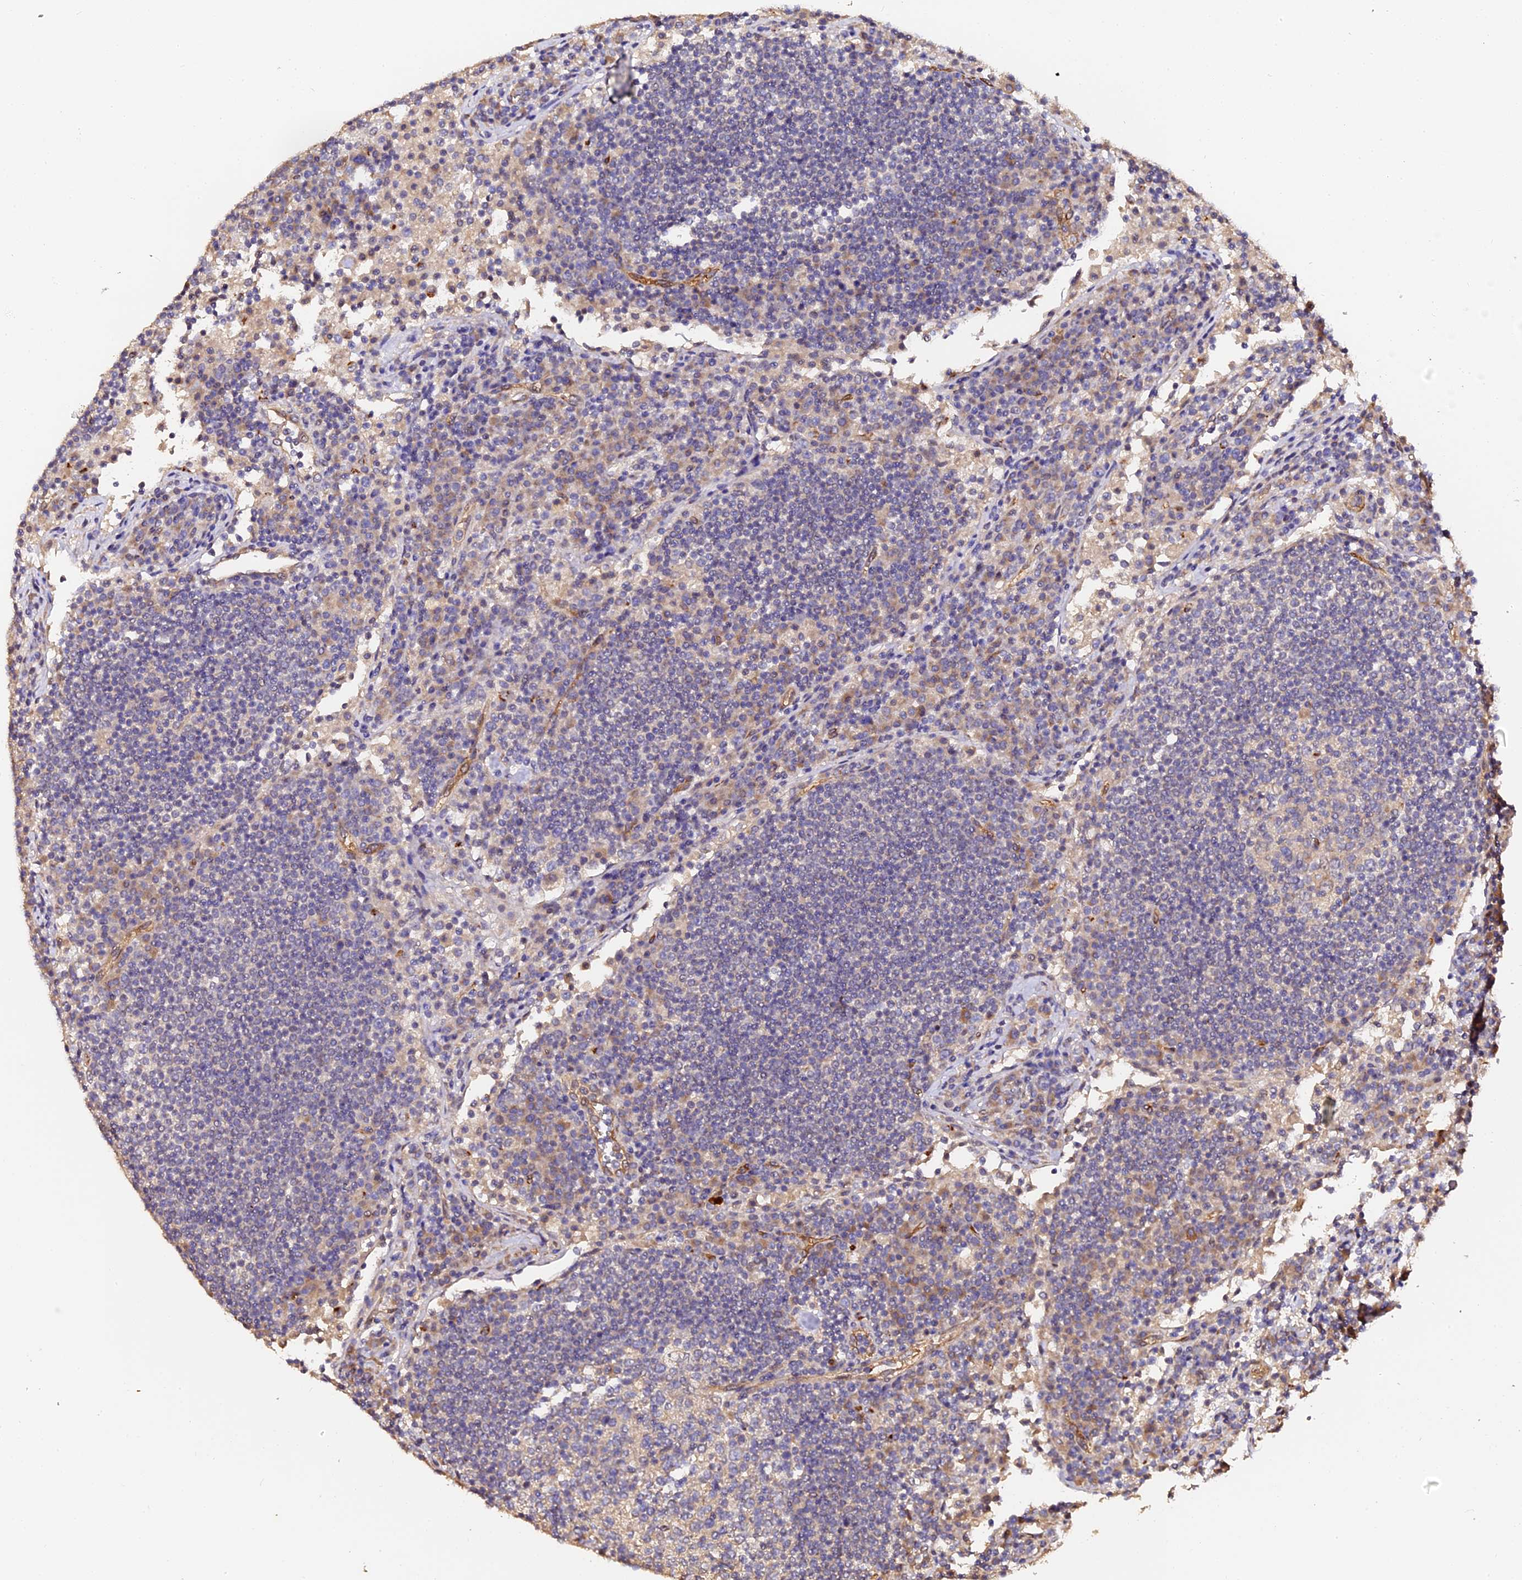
{"staining": {"intensity": "negative", "quantity": "none", "location": "none"}, "tissue": "lymph node", "cell_type": "Germinal center cells", "image_type": "normal", "snomed": [{"axis": "morphology", "description": "Normal tissue, NOS"}, {"axis": "topography", "description": "Lymph node"}], "caption": "A high-resolution photomicrograph shows immunohistochemistry (IHC) staining of unremarkable lymph node, which reveals no significant expression in germinal center cells.", "gene": "TDO2", "patient": {"sex": "female", "age": 53}}